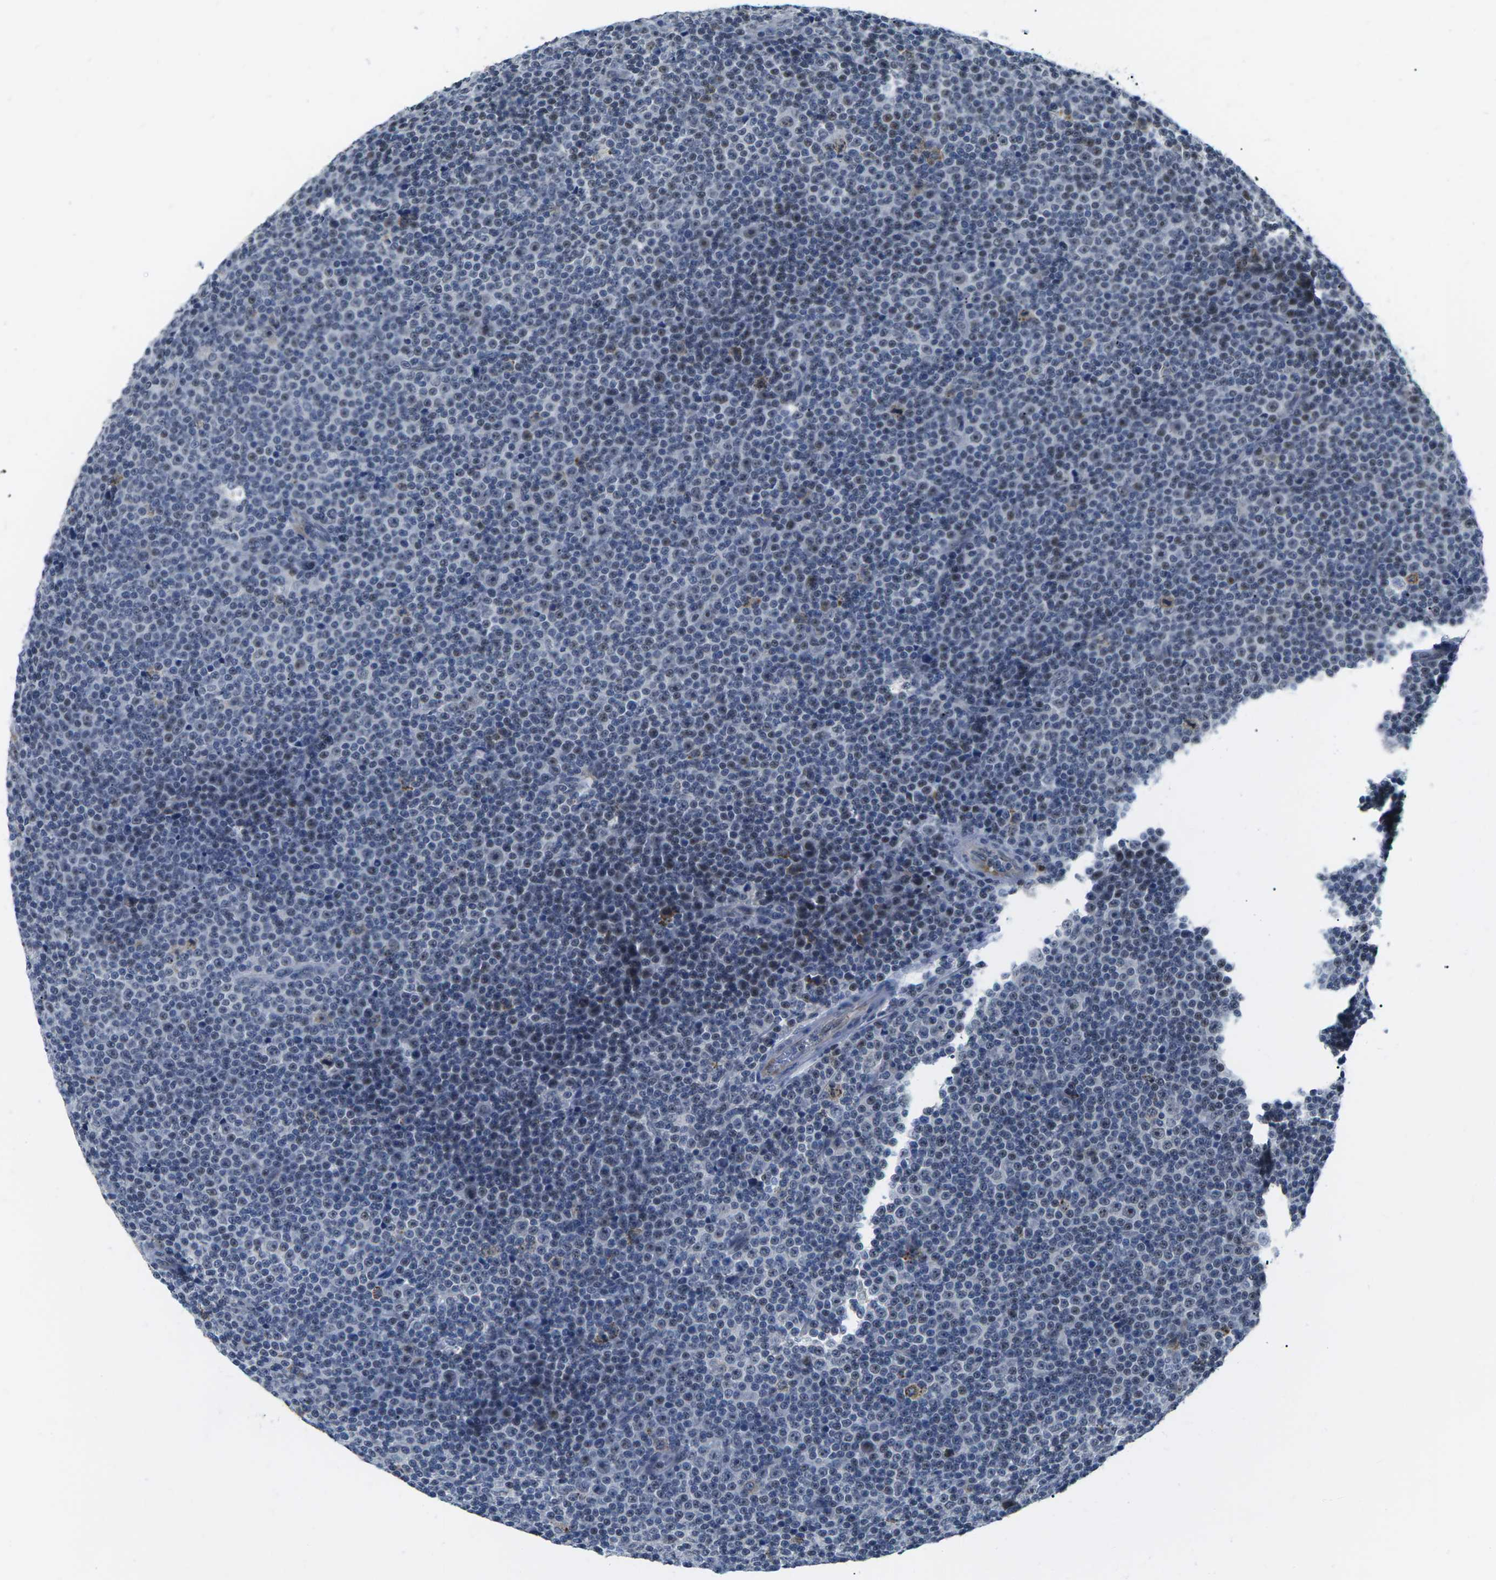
{"staining": {"intensity": "weak", "quantity": "<25%", "location": "nuclear"}, "tissue": "lymphoma", "cell_type": "Tumor cells", "image_type": "cancer", "snomed": [{"axis": "morphology", "description": "Malignant lymphoma, non-Hodgkin's type, Low grade"}, {"axis": "topography", "description": "Lymph node"}], "caption": "Tumor cells are negative for brown protein staining in lymphoma.", "gene": "NSRP1", "patient": {"sex": "female", "age": 67}}